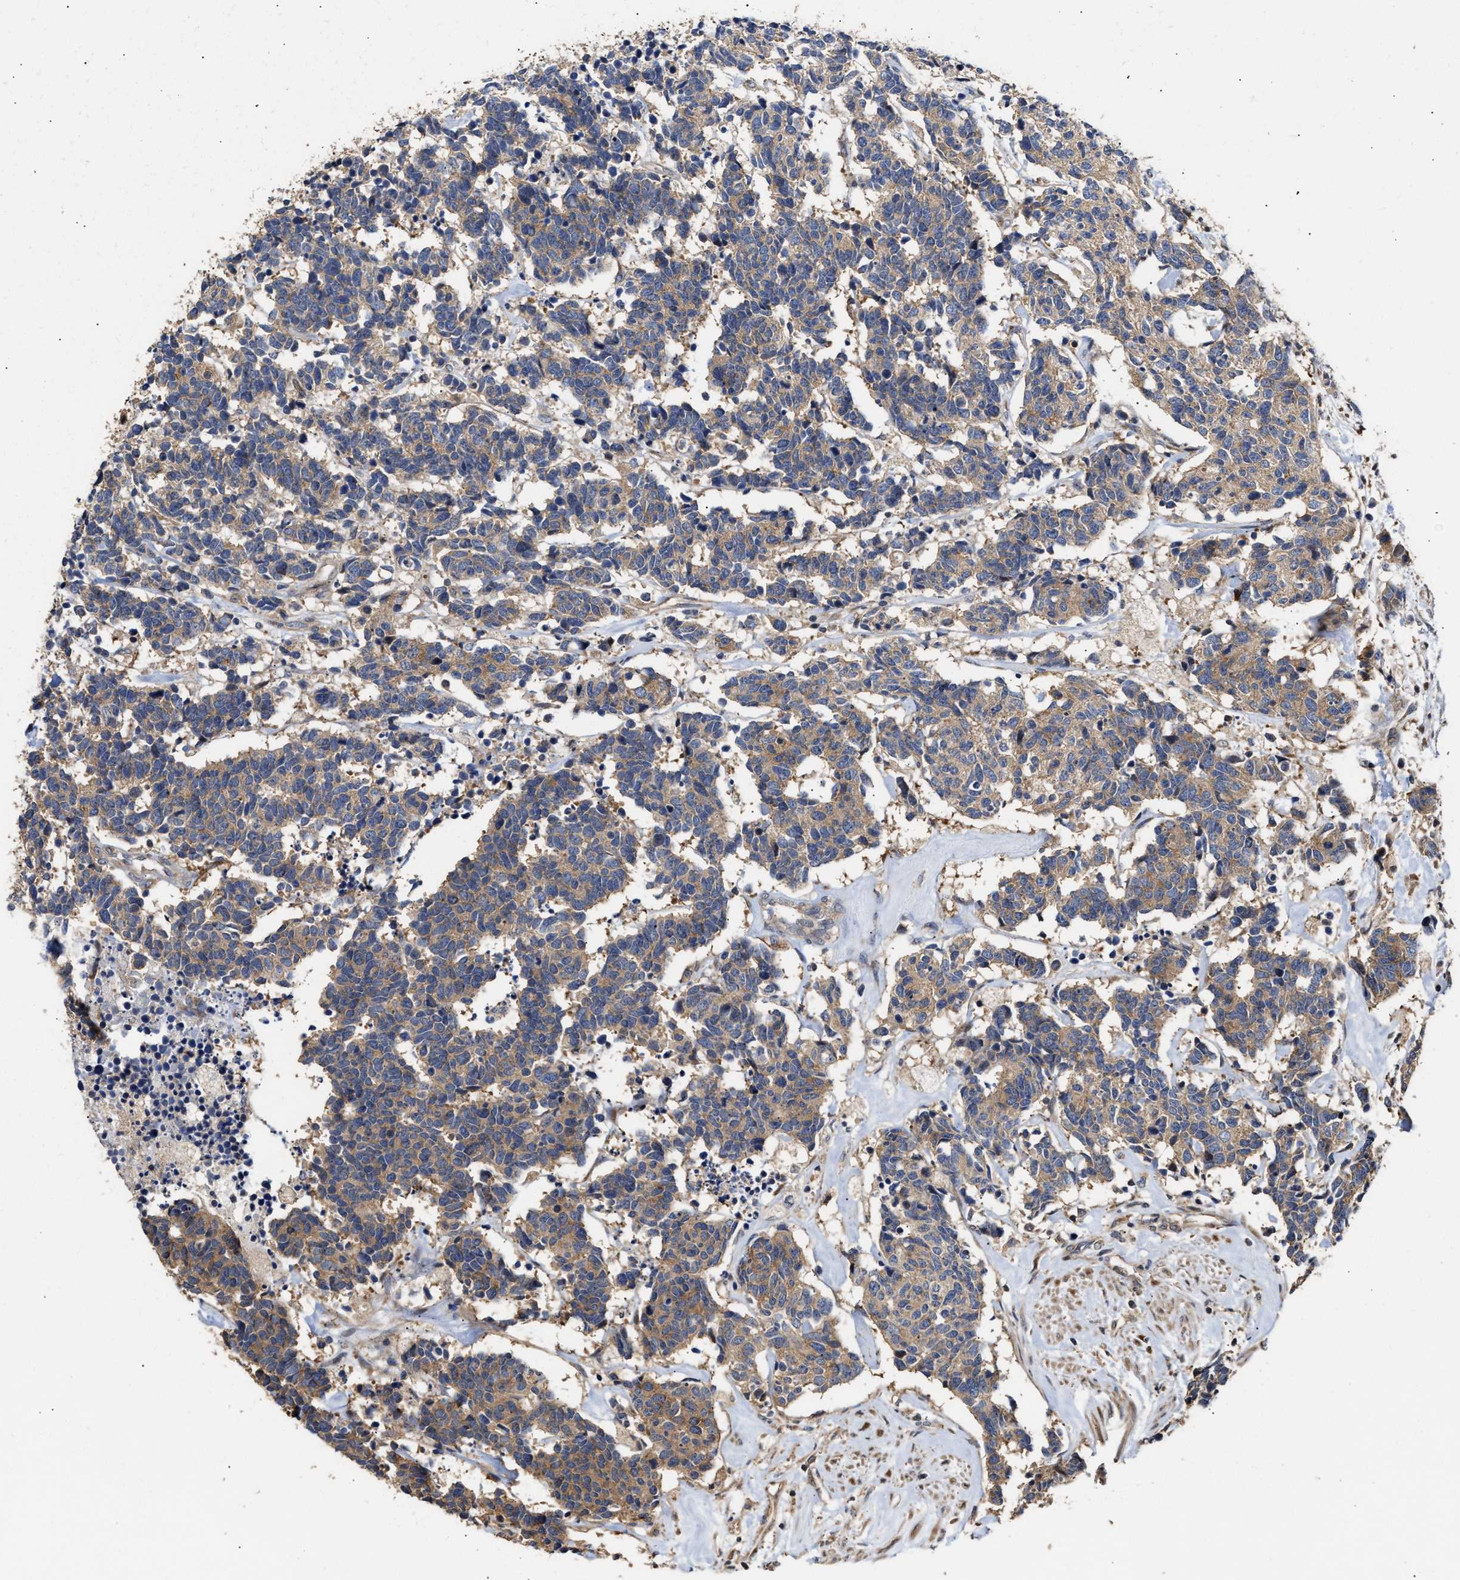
{"staining": {"intensity": "weak", "quantity": ">75%", "location": "cytoplasmic/membranous"}, "tissue": "carcinoid", "cell_type": "Tumor cells", "image_type": "cancer", "snomed": [{"axis": "morphology", "description": "Carcinoma, NOS"}, {"axis": "morphology", "description": "Carcinoid, malignant, NOS"}, {"axis": "topography", "description": "Urinary bladder"}], "caption": "An immunohistochemistry histopathology image of tumor tissue is shown. Protein staining in brown highlights weak cytoplasmic/membranous positivity in carcinoma within tumor cells. The staining was performed using DAB (3,3'-diaminobenzidine), with brown indicating positive protein expression. Nuclei are stained blue with hematoxylin.", "gene": "CLIP2", "patient": {"sex": "male", "age": 57}}